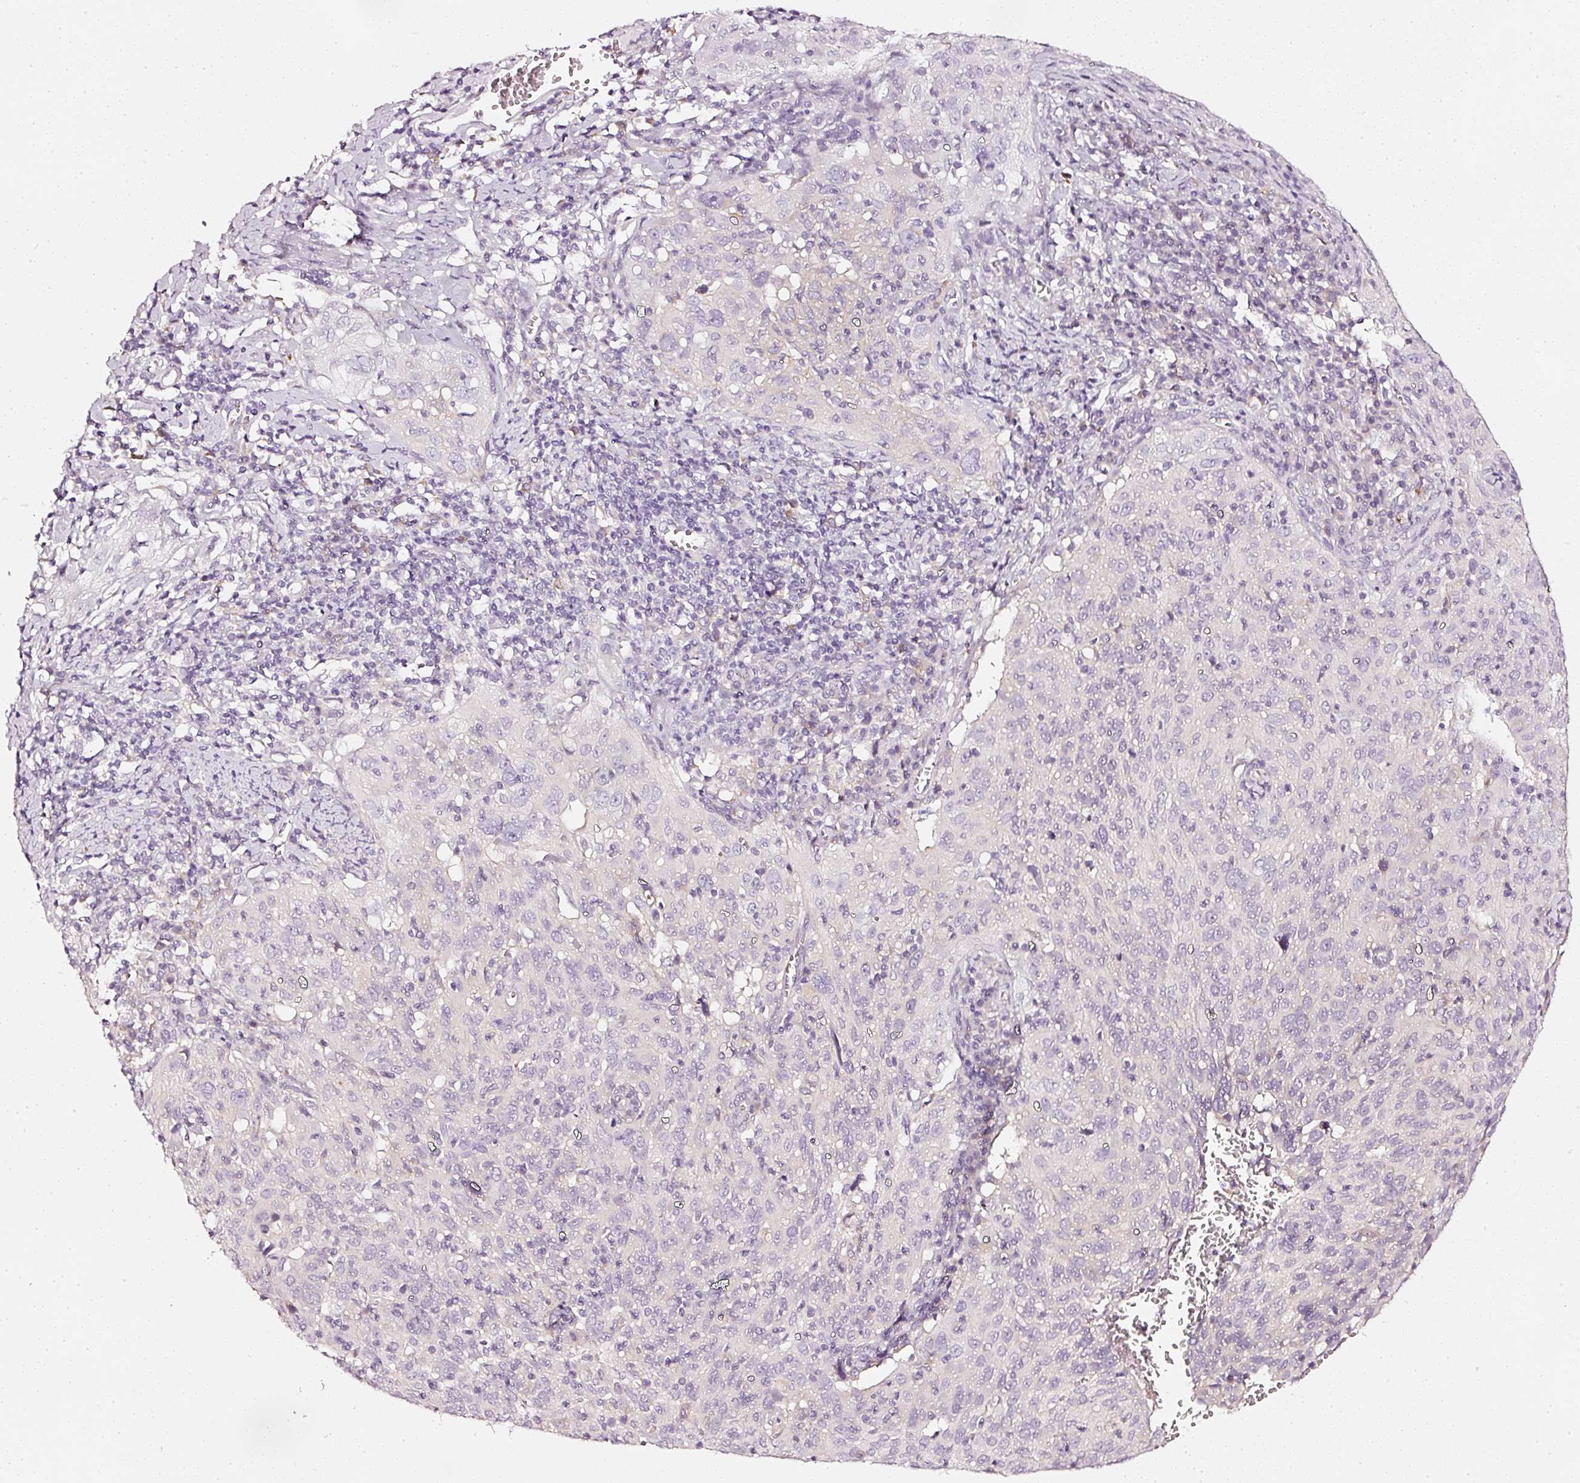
{"staining": {"intensity": "negative", "quantity": "none", "location": "none"}, "tissue": "cervical cancer", "cell_type": "Tumor cells", "image_type": "cancer", "snomed": [{"axis": "morphology", "description": "Squamous cell carcinoma, NOS"}, {"axis": "topography", "description": "Cervix"}], "caption": "This image is of cervical cancer stained with immunohistochemistry (IHC) to label a protein in brown with the nuclei are counter-stained blue. There is no staining in tumor cells. (Stains: DAB IHC with hematoxylin counter stain, Microscopy: brightfield microscopy at high magnification).", "gene": "CNP", "patient": {"sex": "female", "age": 31}}